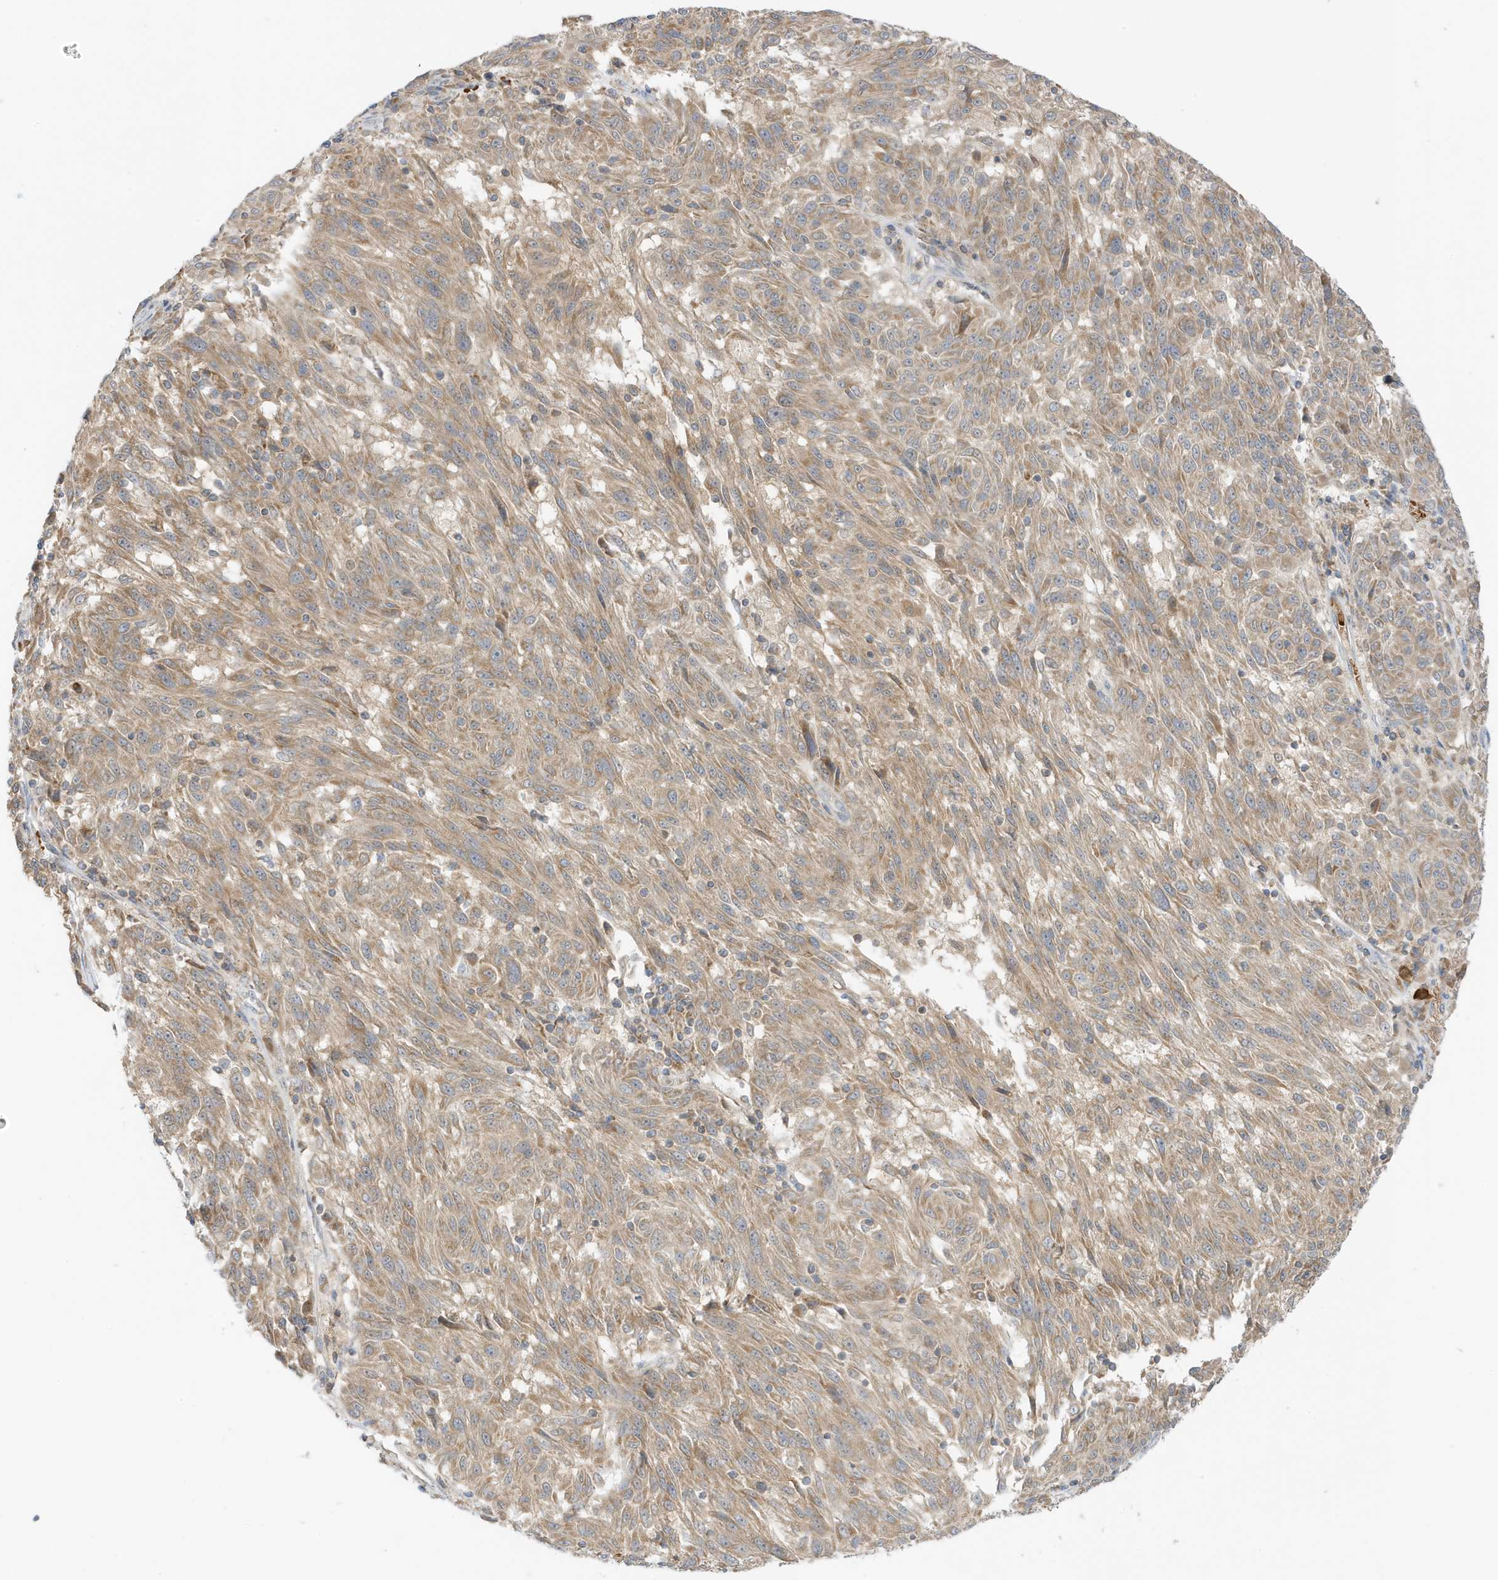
{"staining": {"intensity": "moderate", "quantity": ">75%", "location": "cytoplasmic/membranous"}, "tissue": "melanoma", "cell_type": "Tumor cells", "image_type": "cancer", "snomed": [{"axis": "morphology", "description": "Malignant melanoma, NOS"}, {"axis": "topography", "description": "Skin"}], "caption": "The immunohistochemical stain shows moderate cytoplasmic/membranous expression in tumor cells of malignant melanoma tissue. Nuclei are stained in blue.", "gene": "NPPC", "patient": {"sex": "male", "age": 53}}